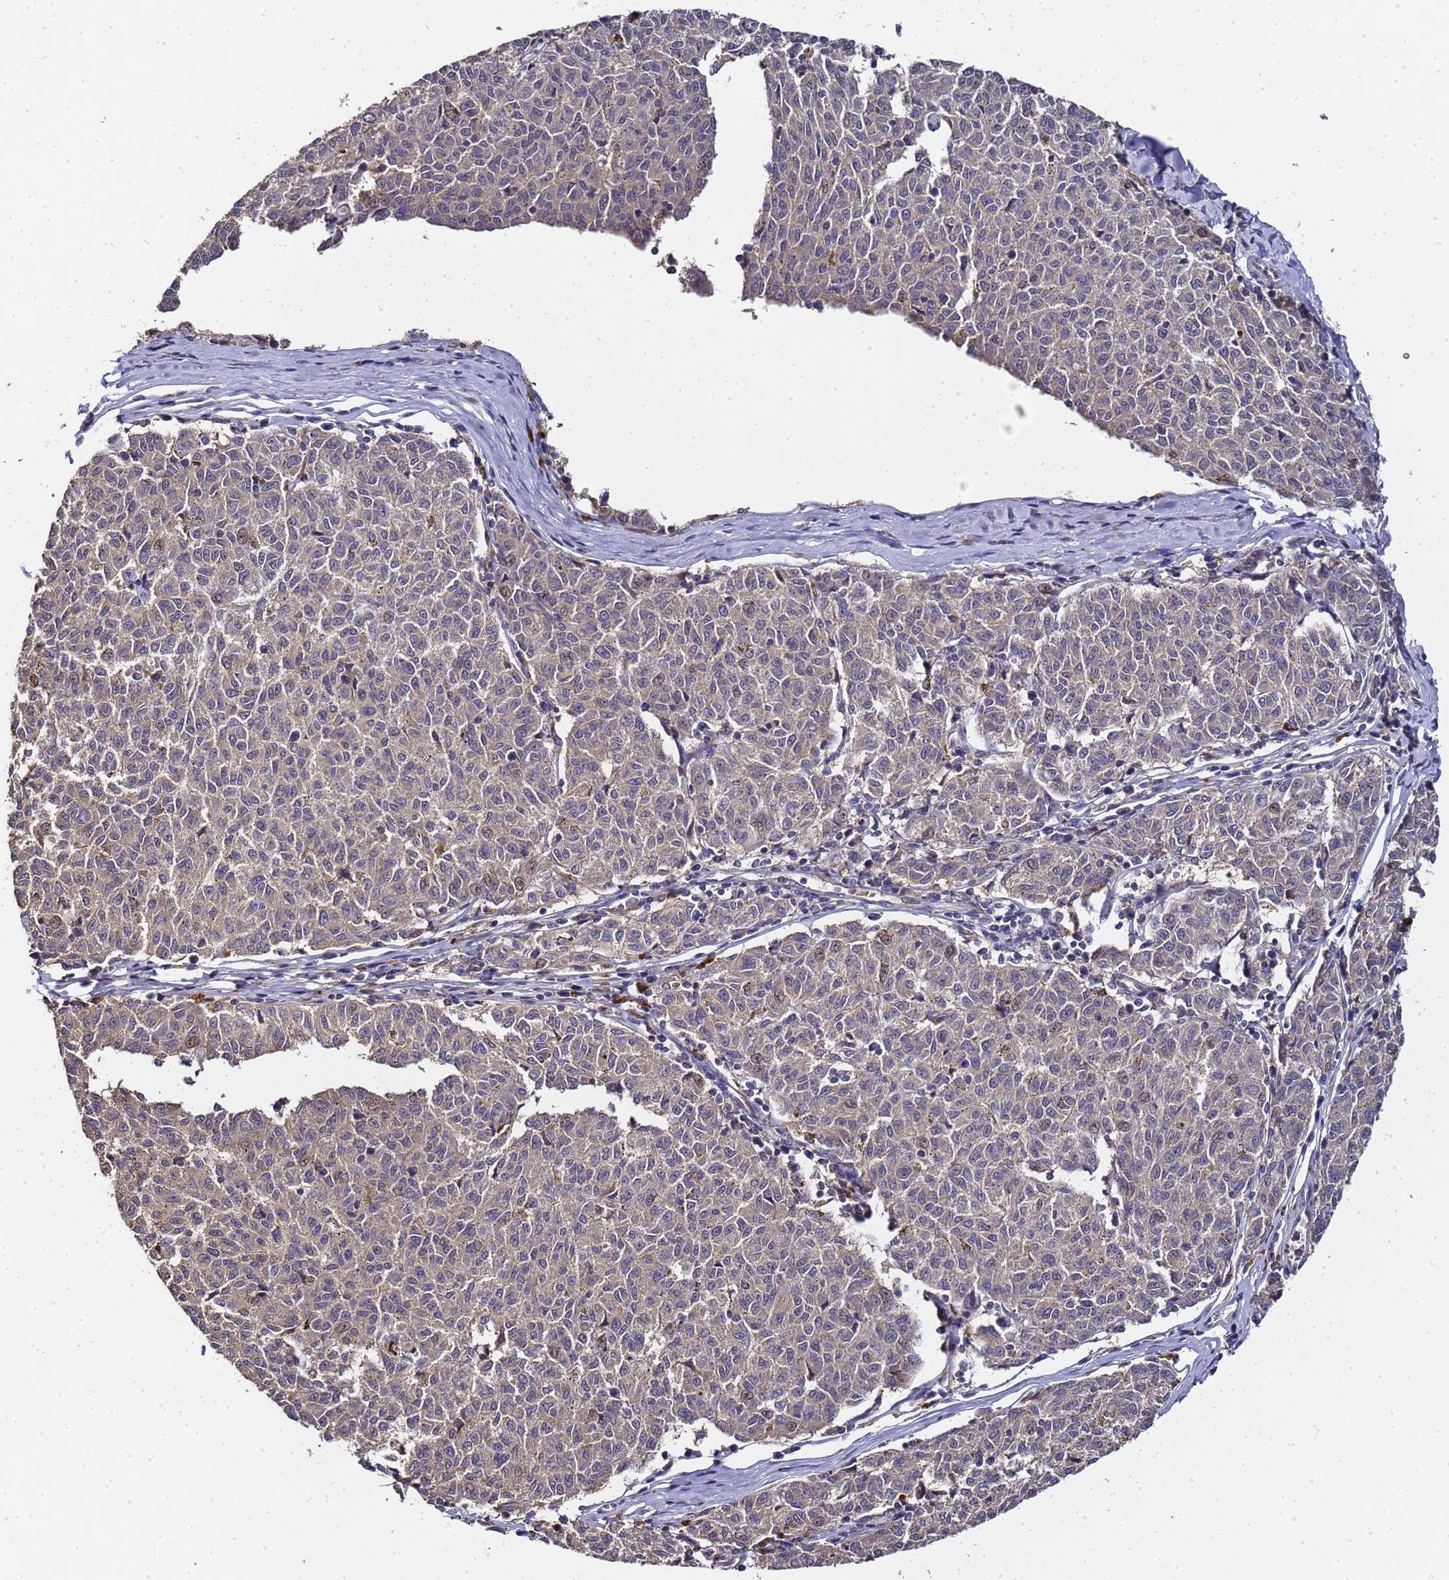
{"staining": {"intensity": "weak", "quantity": "<25%", "location": "nuclear"}, "tissue": "melanoma", "cell_type": "Tumor cells", "image_type": "cancer", "snomed": [{"axis": "morphology", "description": "Malignant melanoma, NOS"}, {"axis": "topography", "description": "Skin"}], "caption": "The histopathology image demonstrates no staining of tumor cells in malignant melanoma. (Brightfield microscopy of DAB (3,3'-diaminobenzidine) immunohistochemistry (IHC) at high magnification).", "gene": "LGI4", "patient": {"sex": "female", "age": 72}}